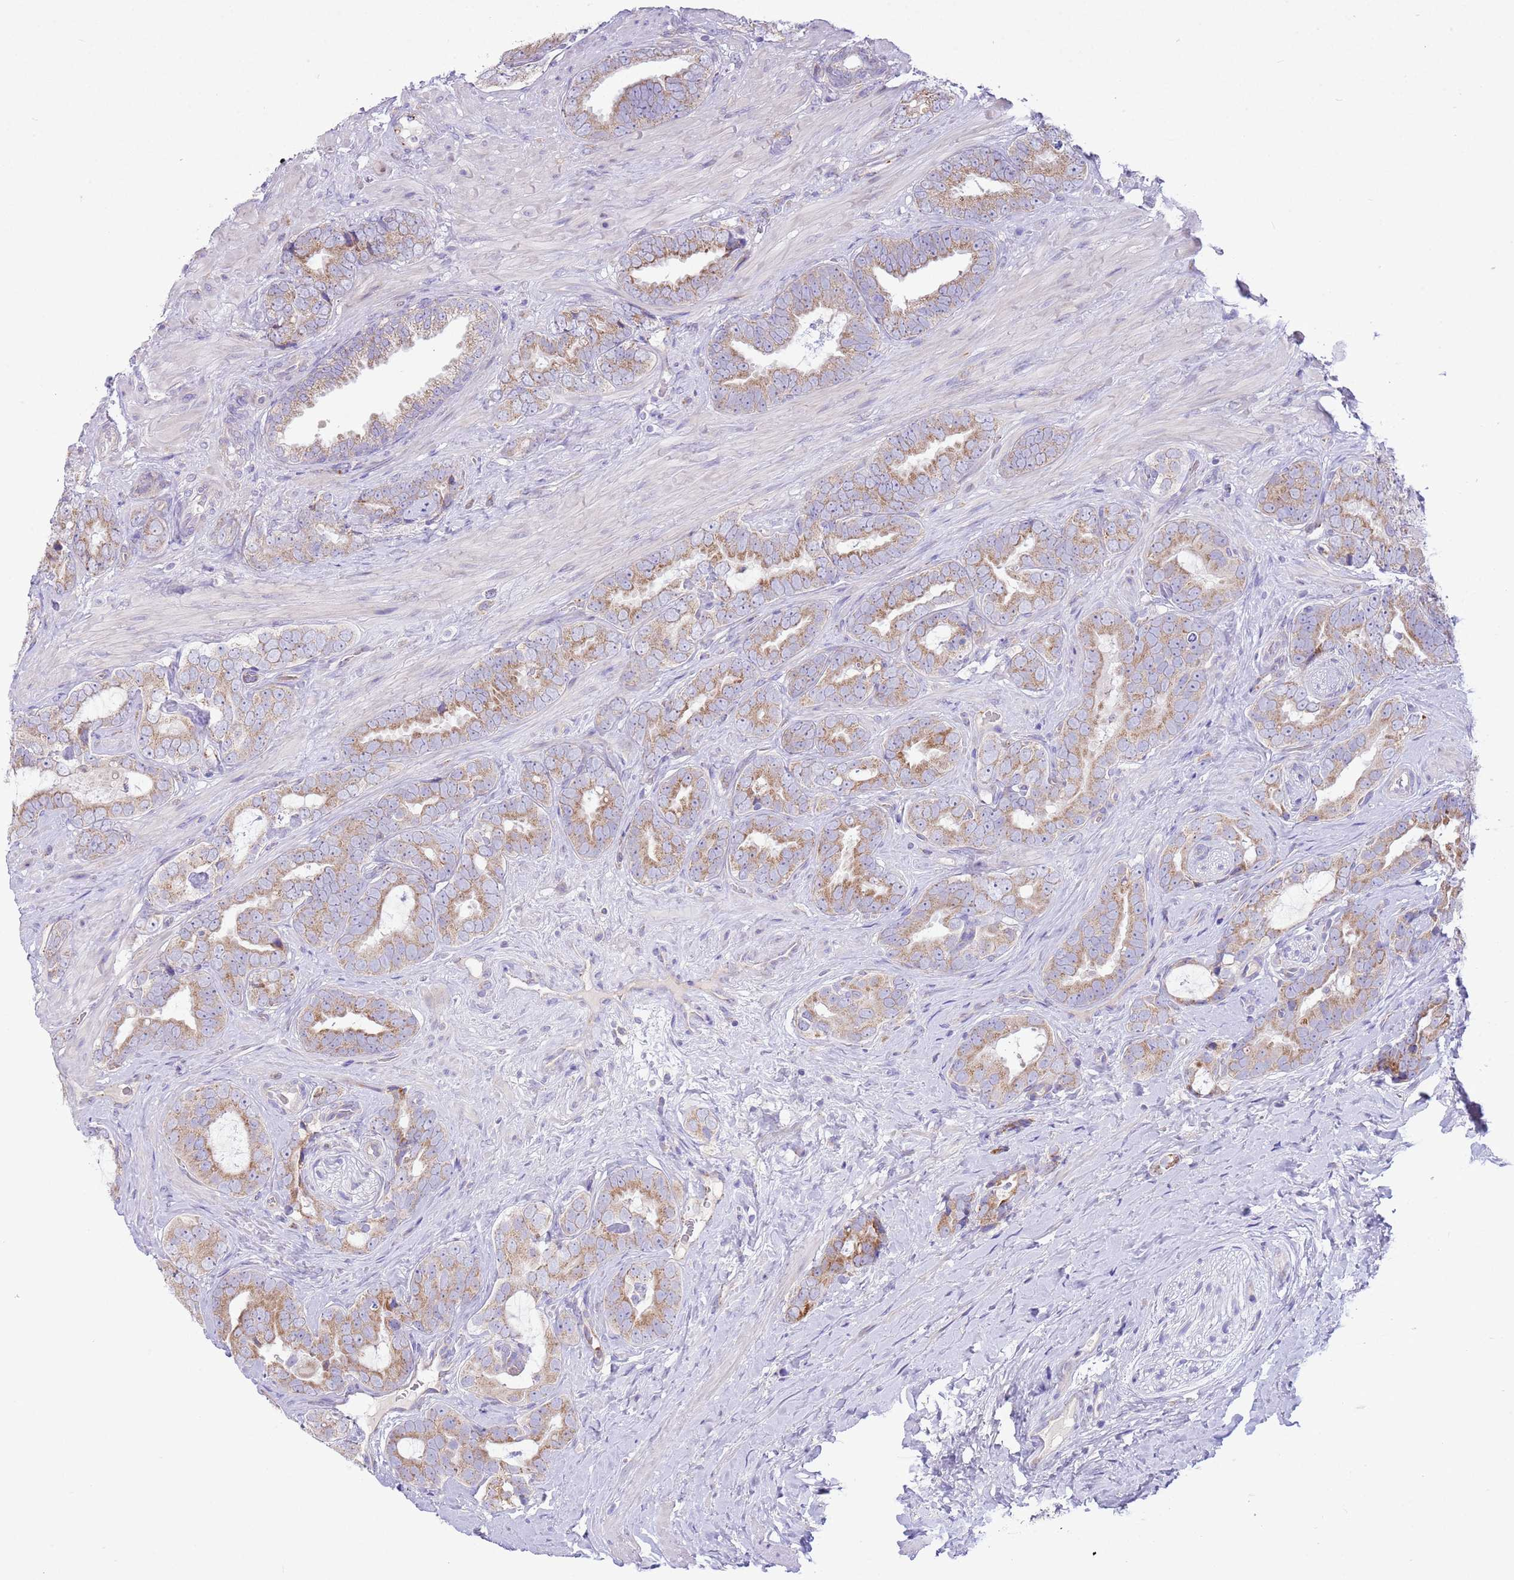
{"staining": {"intensity": "moderate", "quantity": ">75%", "location": "cytoplasmic/membranous"}, "tissue": "prostate cancer", "cell_type": "Tumor cells", "image_type": "cancer", "snomed": [{"axis": "morphology", "description": "Adenocarcinoma, High grade"}, {"axis": "topography", "description": "Prostate"}], "caption": "High-magnification brightfield microscopy of prostate cancer stained with DAB (brown) and counterstained with hematoxylin (blue). tumor cells exhibit moderate cytoplasmic/membranous staining is identified in approximately>75% of cells.", "gene": "OAZ2", "patient": {"sex": "male", "age": 71}}